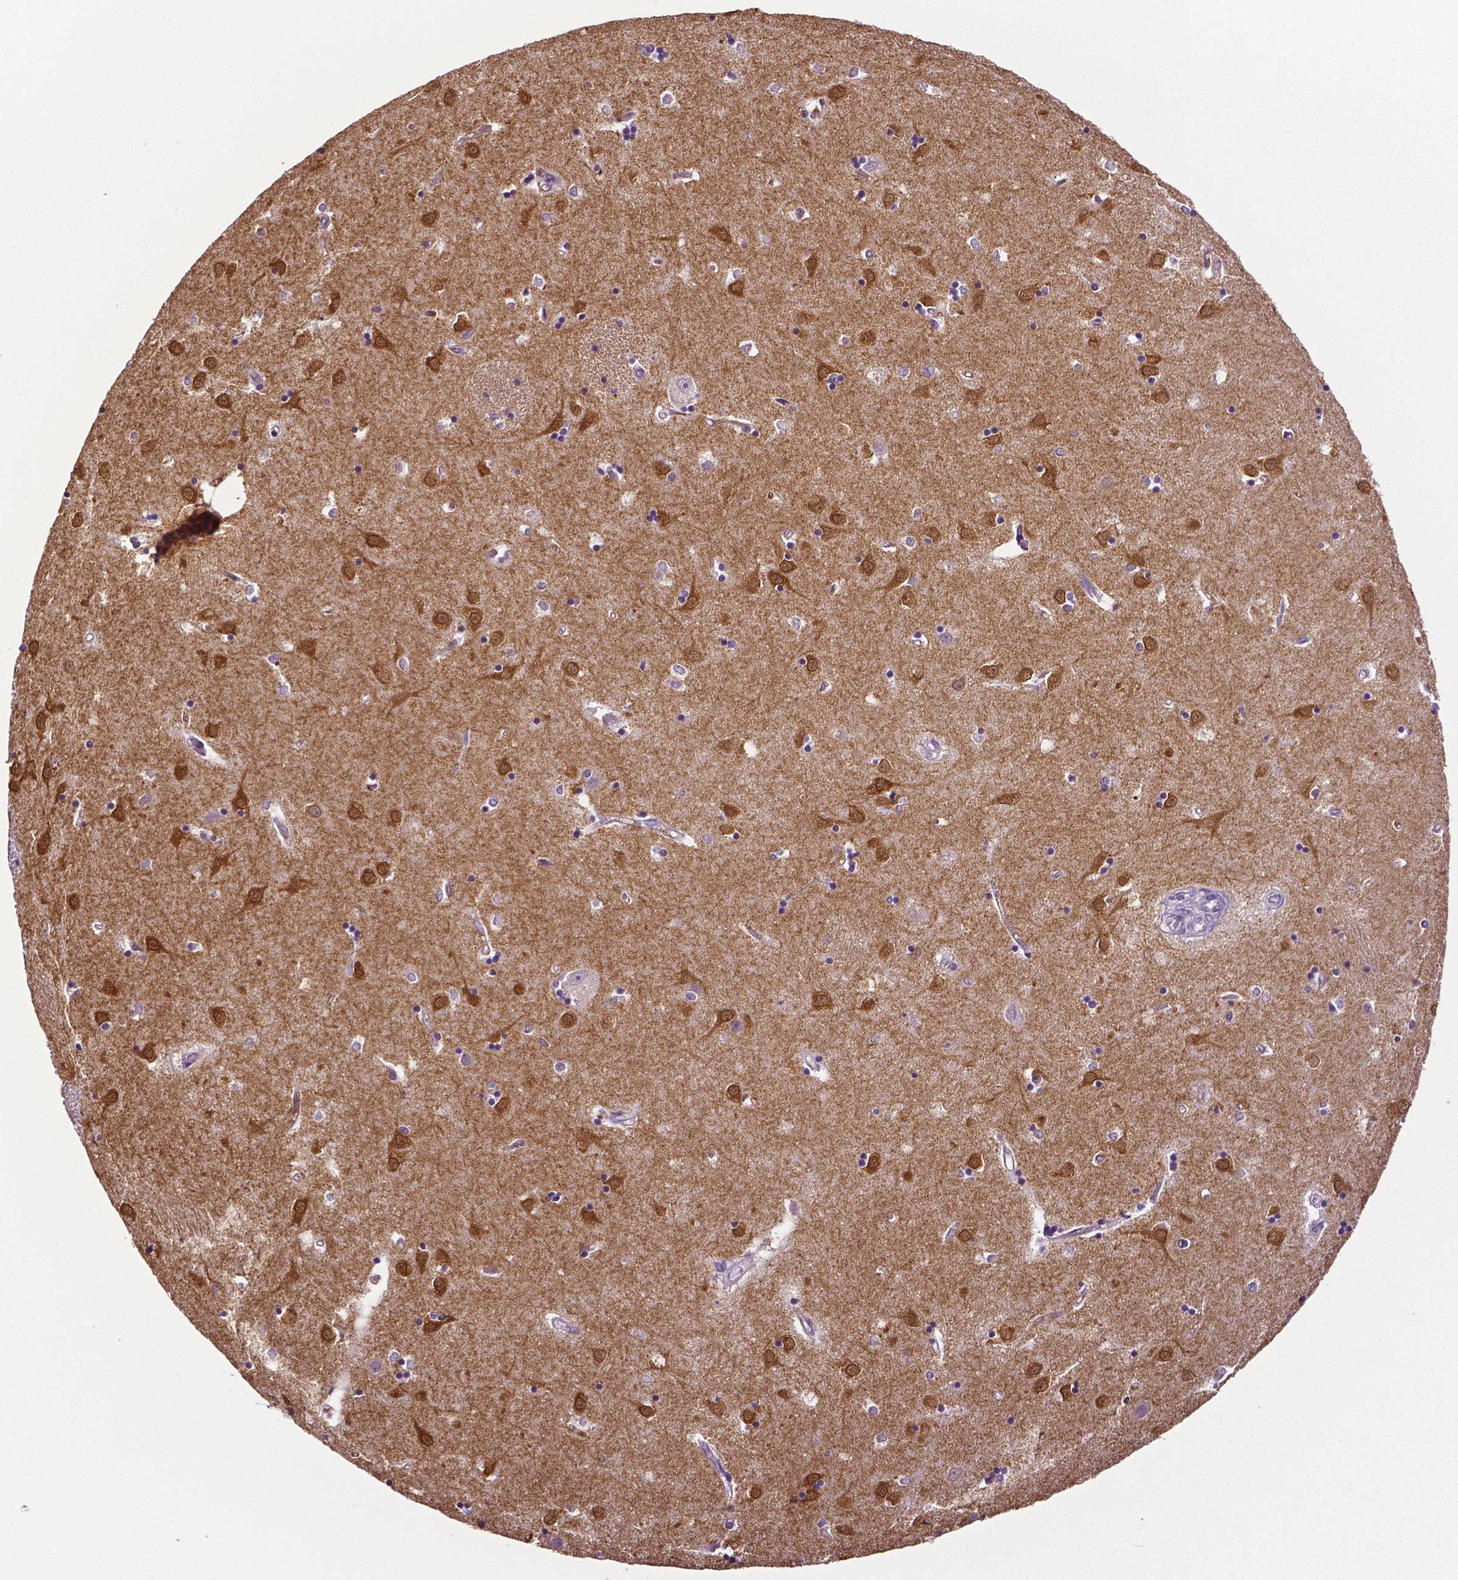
{"staining": {"intensity": "negative", "quantity": "none", "location": "none"}, "tissue": "caudate", "cell_type": "Glial cells", "image_type": "normal", "snomed": [{"axis": "morphology", "description": "Normal tissue, NOS"}, {"axis": "topography", "description": "Lateral ventricle wall"}], "caption": "Immunohistochemistry (IHC) image of unremarkable human caudate stained for a protein (brown), which exhibits no staining in glial cells.", "gene": "PTPN5", "patient": {"sex": "male", "age": 54}}